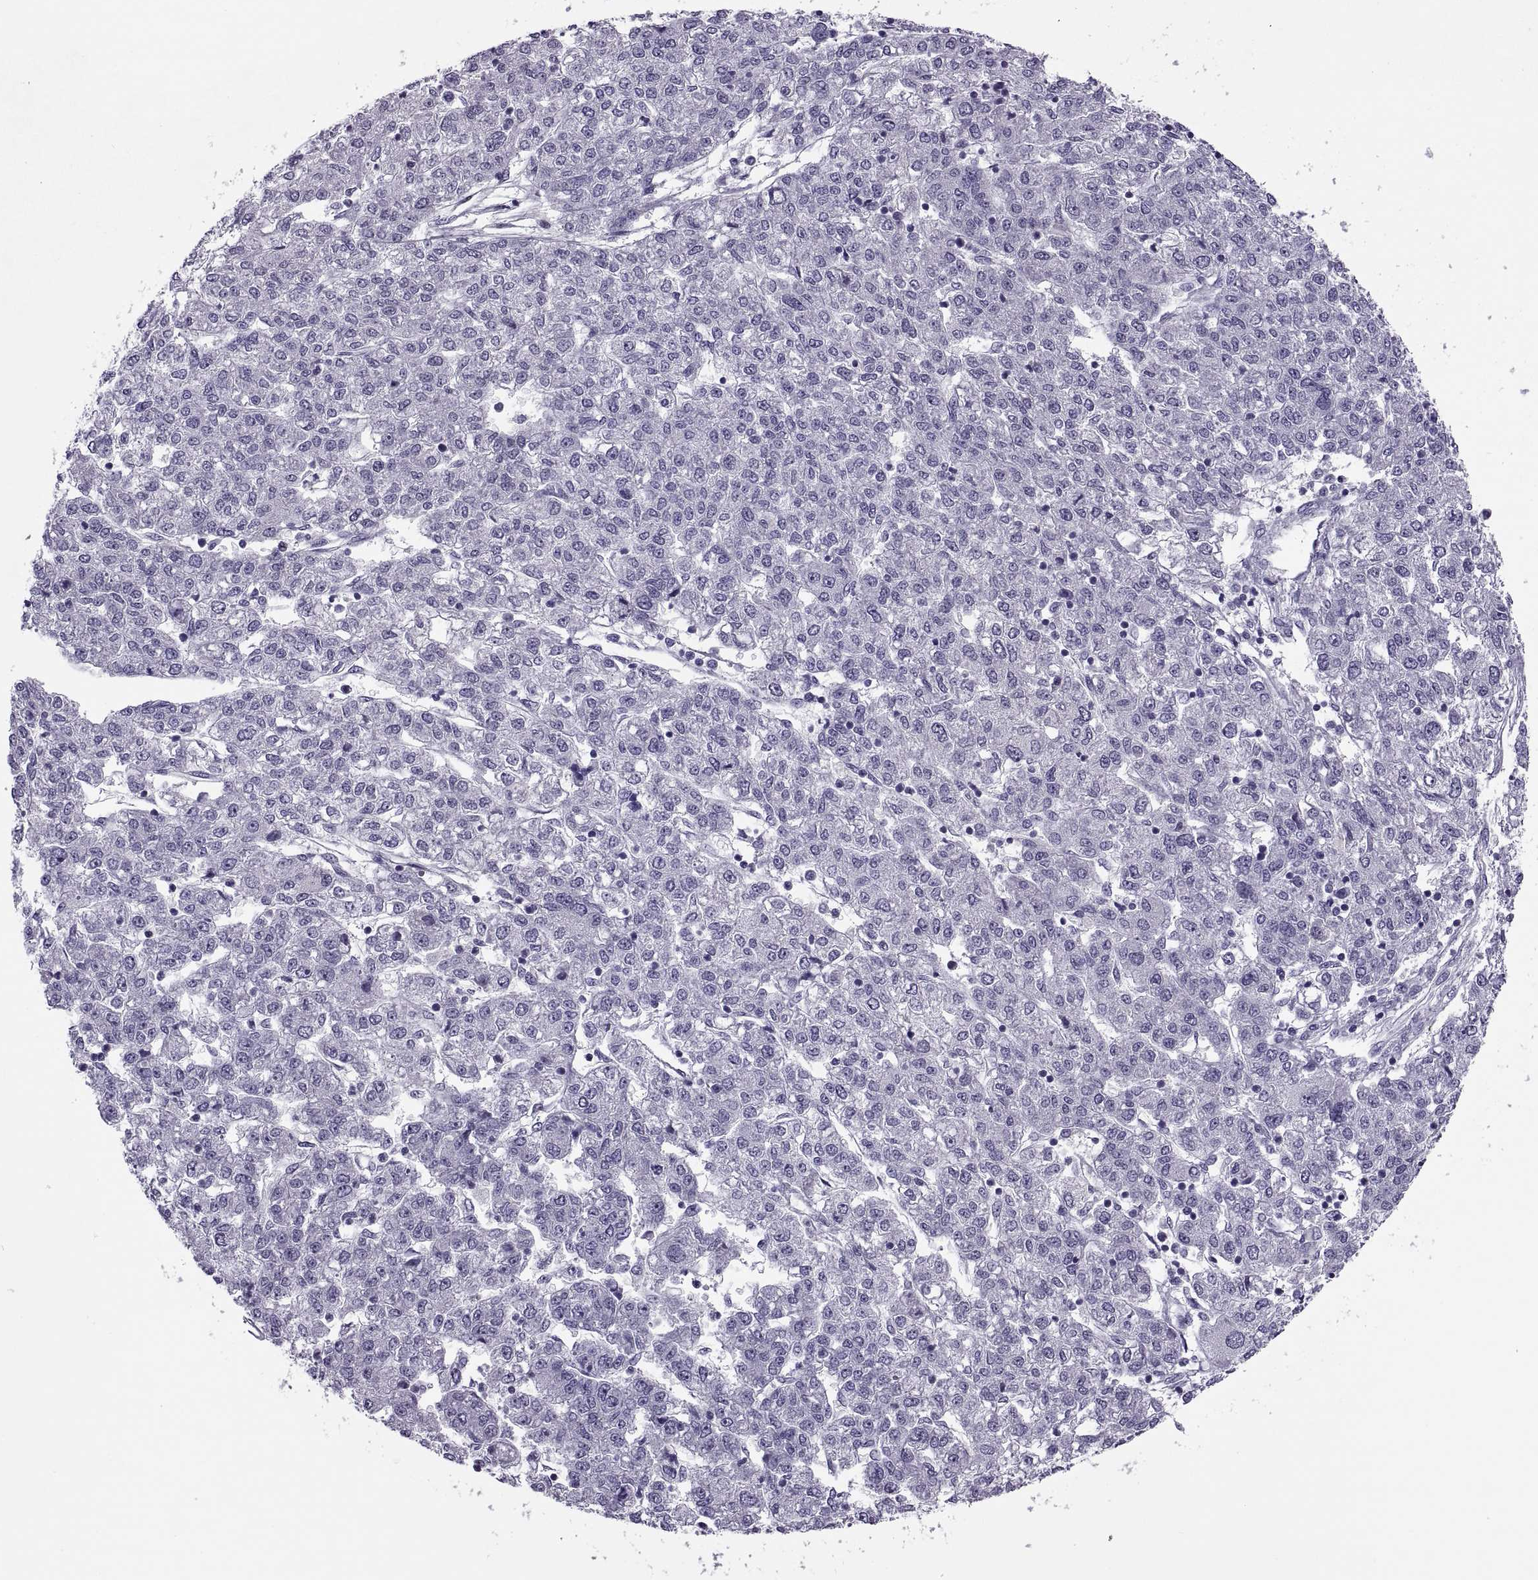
{"staining": {"intensity": "negative", "quantity": "none", "location": "none"}, "tissue": "liver cancer", "cell_type": "Tumor cells", "image_type": "cancer", "snomed": [{"axis": "morphology", "description": "Carcinoma, Hepatocellular, NOS"}, {"axis": "topography", "description": "Liver"}], "caption": "High magnification brightfield microscopy of liver cancer (hepatocellular carcinoma) stained with DAB (brown) and counterstained with hematoxylin (blue): tumor cells show no significant positivity.", "gene": "MAGEB1", "patient": {"sex": "male", "age": 56}}